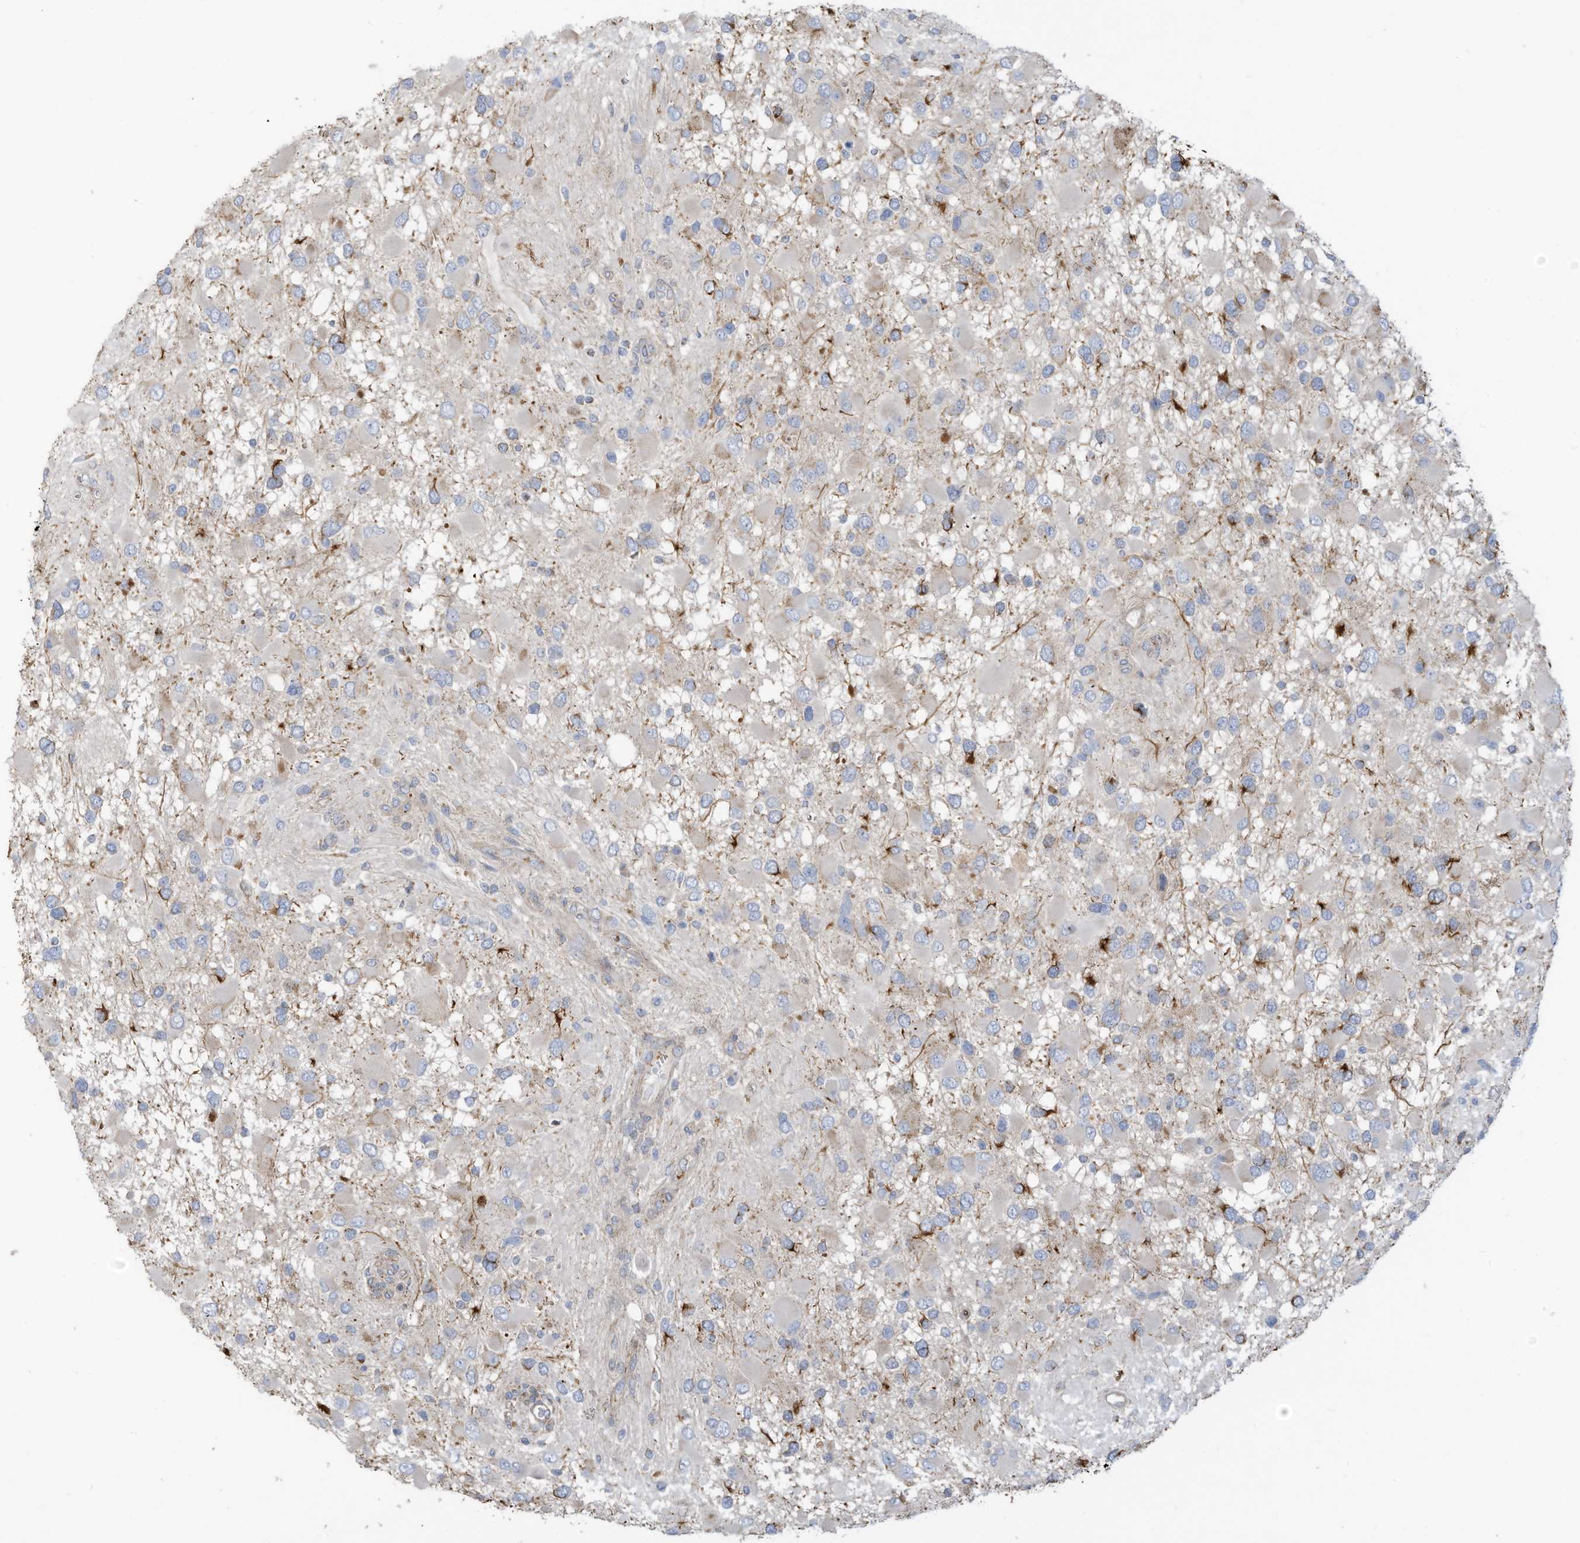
{"staining": {"intensity": "negative", "quantity": "none", "location": "none"}, "tissue": "glioma", "cell_type": "Tumor cells", "image_type": "cancer", "snomed": [{"axis": "morphology", "description": "Glioma, malignant, High grade"}, {"axis": "topography", "description": "Brain"}], "caption": "Tumor cells show no significant protein staining in malignant high-grade glioma.", "gene": "GTPBP2", "patient": {"sex": "male", "age": 53}}